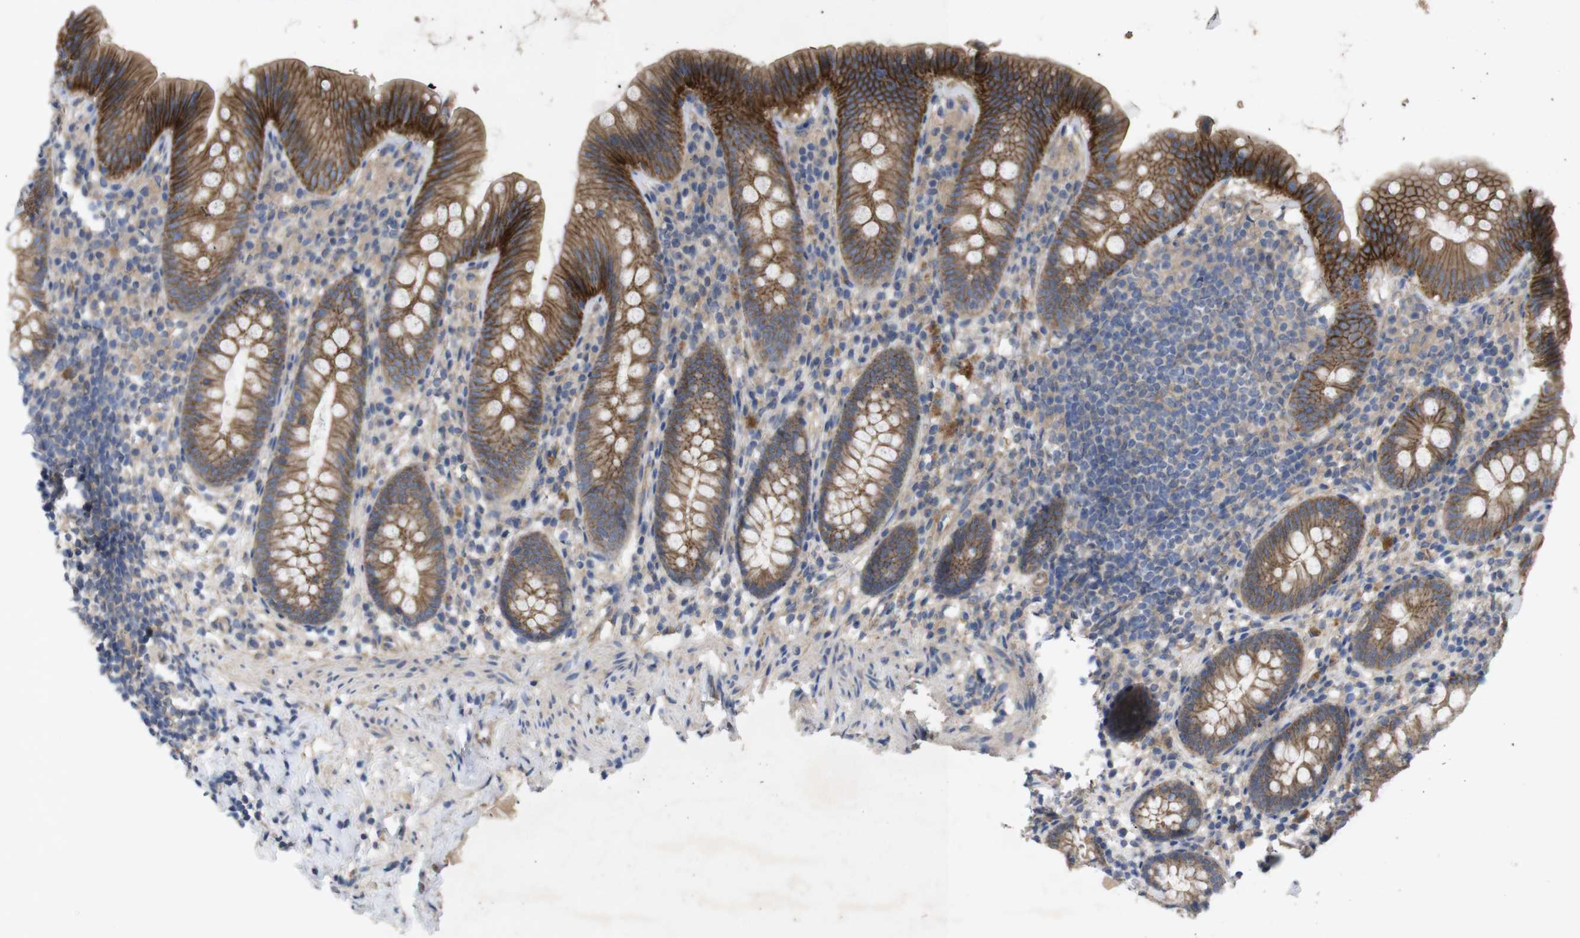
{"staining": {"intensity": "strong", "quantity": ">75%", "location": "cytoplasmic/membranous"}, "tissue": "appendix", "cell_type": "Glandular cells", "image_type": "normal", "snomed": [{"axis": "morphology", "description": "Normal tissue, NOS"}, {"axis": "topography", "description": "Appendix"}], "caption": "Benign appendix shows strong cytoplasmic/membranous staining in approximately >75% of glandular cells, visualized by immunohistochemistry. The staining was performed using DAB (3,3'-diaminobenzidine) to visualize the protein expression in brown, while the nuclei were stained in blue with hematoxylin (Magnification: 20x).", "gene": "KIDINS220", "patient": {"sex": "male", "age": 52}}